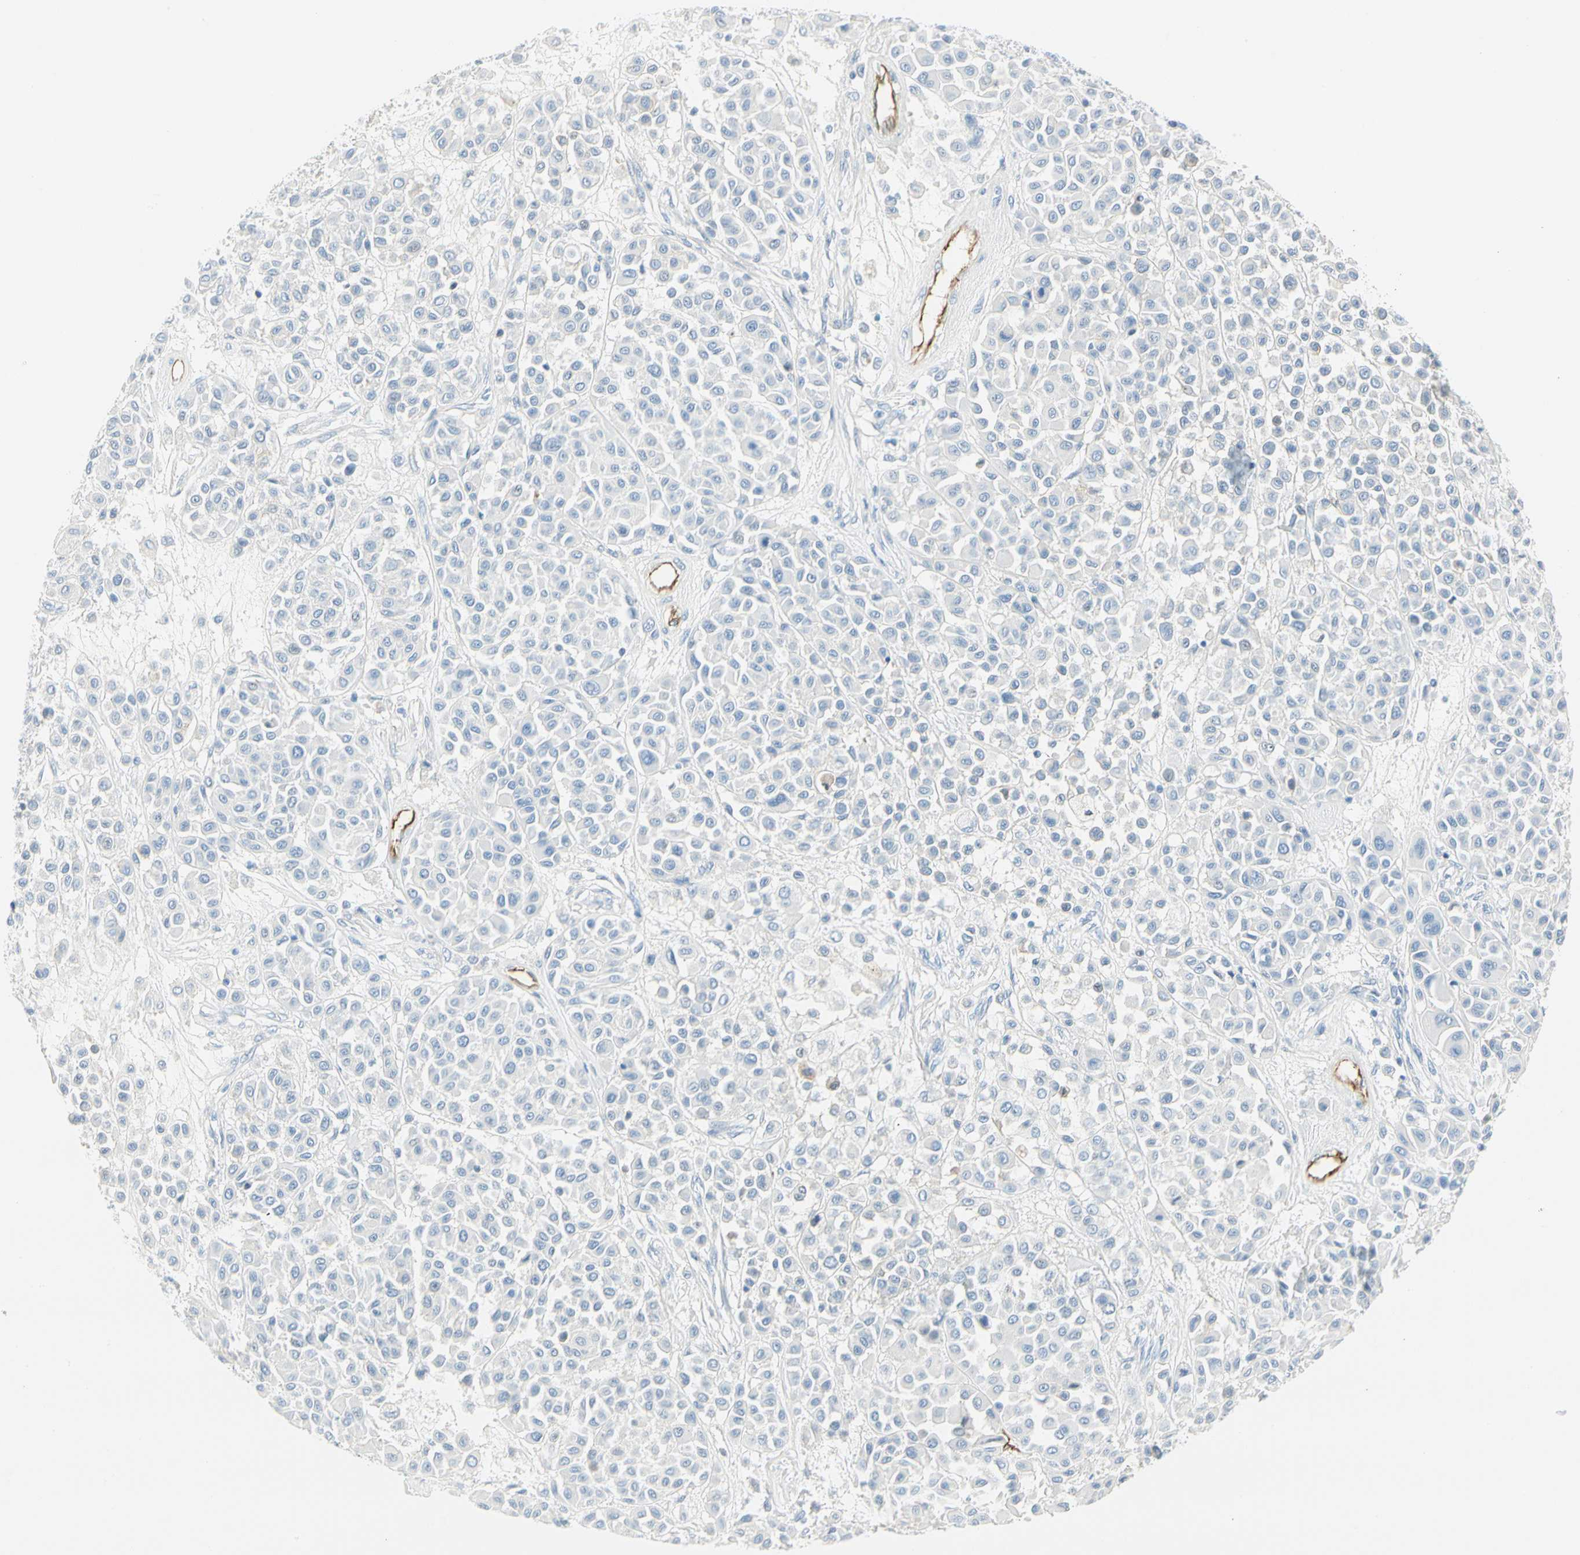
{"staining": {"intensity": "negative", "quantity": "none", "location": "none"}, "tissue": "melanoma", "cell_type": "Tumor cells", "image_type": "cancer", "snomed": [{"axis": "morphology", "description": "Malignant melanoma, Metastatic site"}, {"axis": "topography", "description": "Soft tissue"}], "caption": "DAB (3,3'-diaminobenzidine) immunohistochemical staining of melanoma demonstrates no significant staining in tumor cells.", "gene": "VPS9D1", "patient": {"sex": "male", "age": 41}}